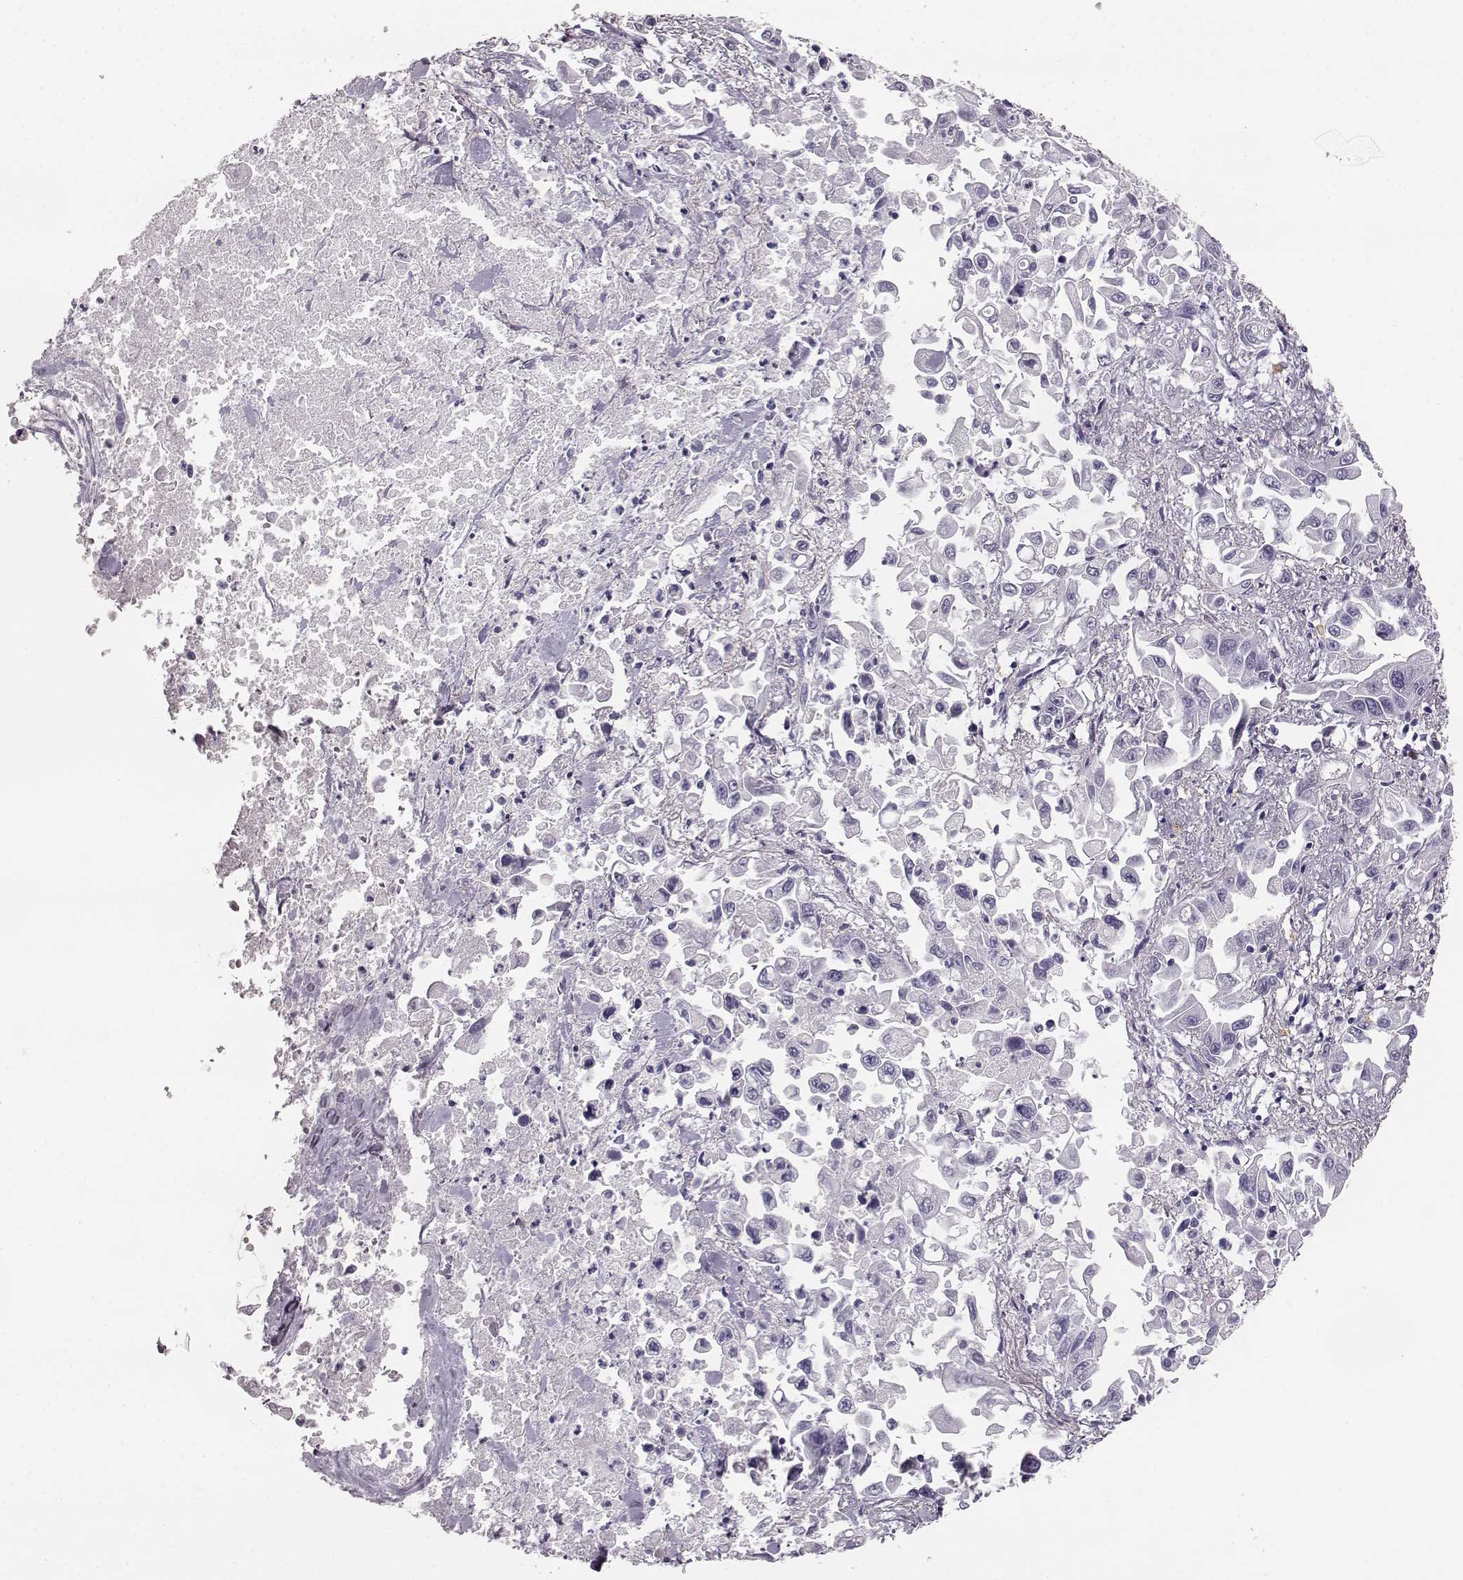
{"staining": {"intensity": "negative", "quantity": "none", "location": "none"}, "tissue": "pancreatic cancer", "cell_type": "Tumor cells", "image_type": "cancer", "snomed": [{"axis": "morphology", "description": "Adenocarcinoma, NOS"}, {"axis": "topography", "description": "Pancreas"}], "caption": "DAB (3,3'-diaminobenzidine) immunohistochemical staining of pancreatic cancer (adenocarcinoma) exhibits no significant staining in tumor cells.", "gene": "NPTXR", "patient": {"sex": "female", "age": 83}}